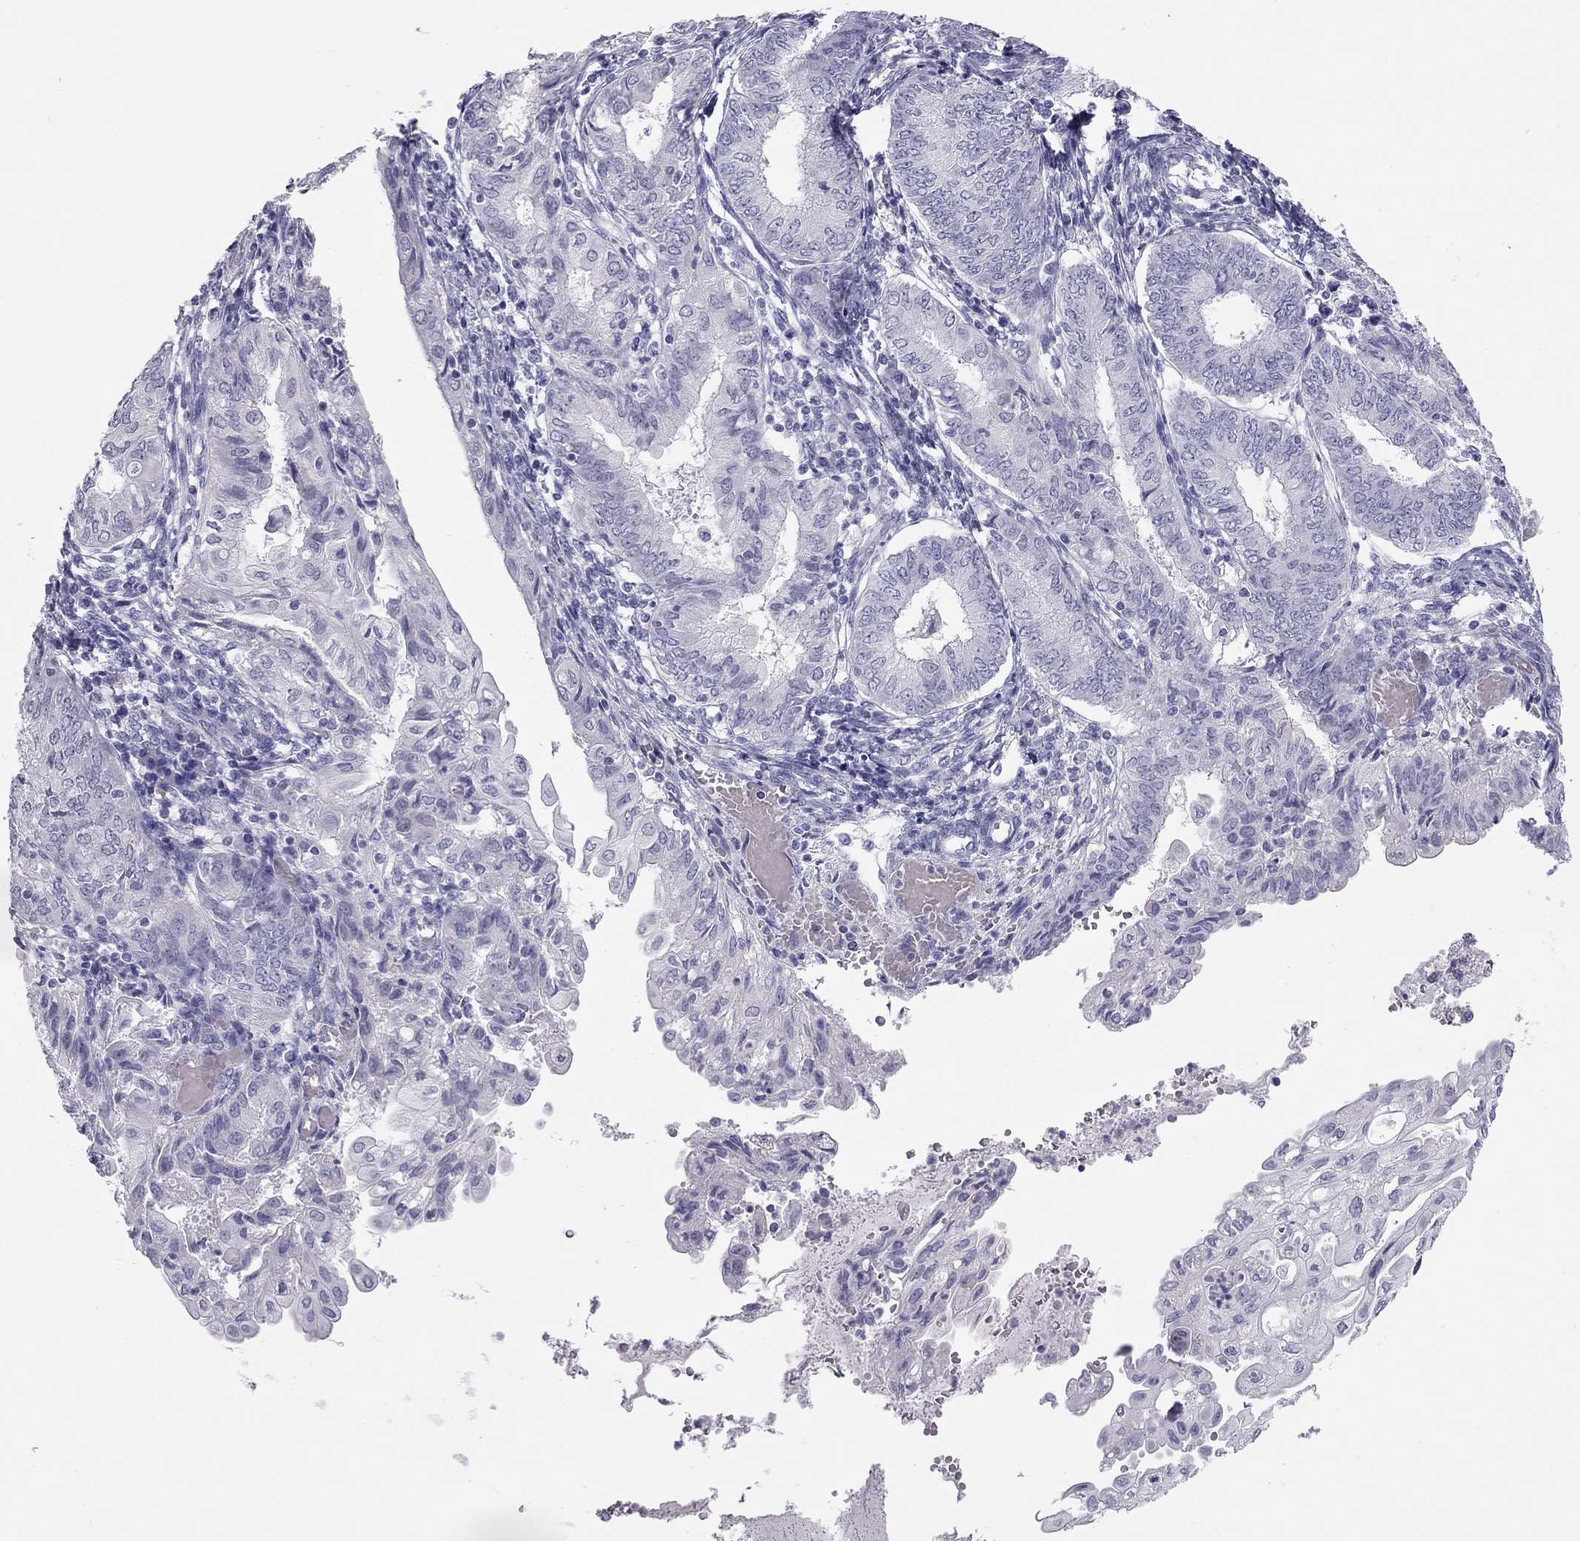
{"staining": {"intensity": "negative", "quantity": "none", "location": "none"}, "tissue": "endometrial cancer", "cell_type": "Tumor cells", "image_type": "cancer", "snomed": [{"axis": "morphology", "description": "Adenocarcinoma, NOS"}, {"axis": "topography", "description": "Endometrium"}], "caption": "The image shows no significant expression in tumor cells of endometrial cancer (adenocarcinoma). (DAB immunohistochemistry with hematoxylin counter stain).", "gene": "SPATA12", "patient": {"sex": "female", "age": 68}}